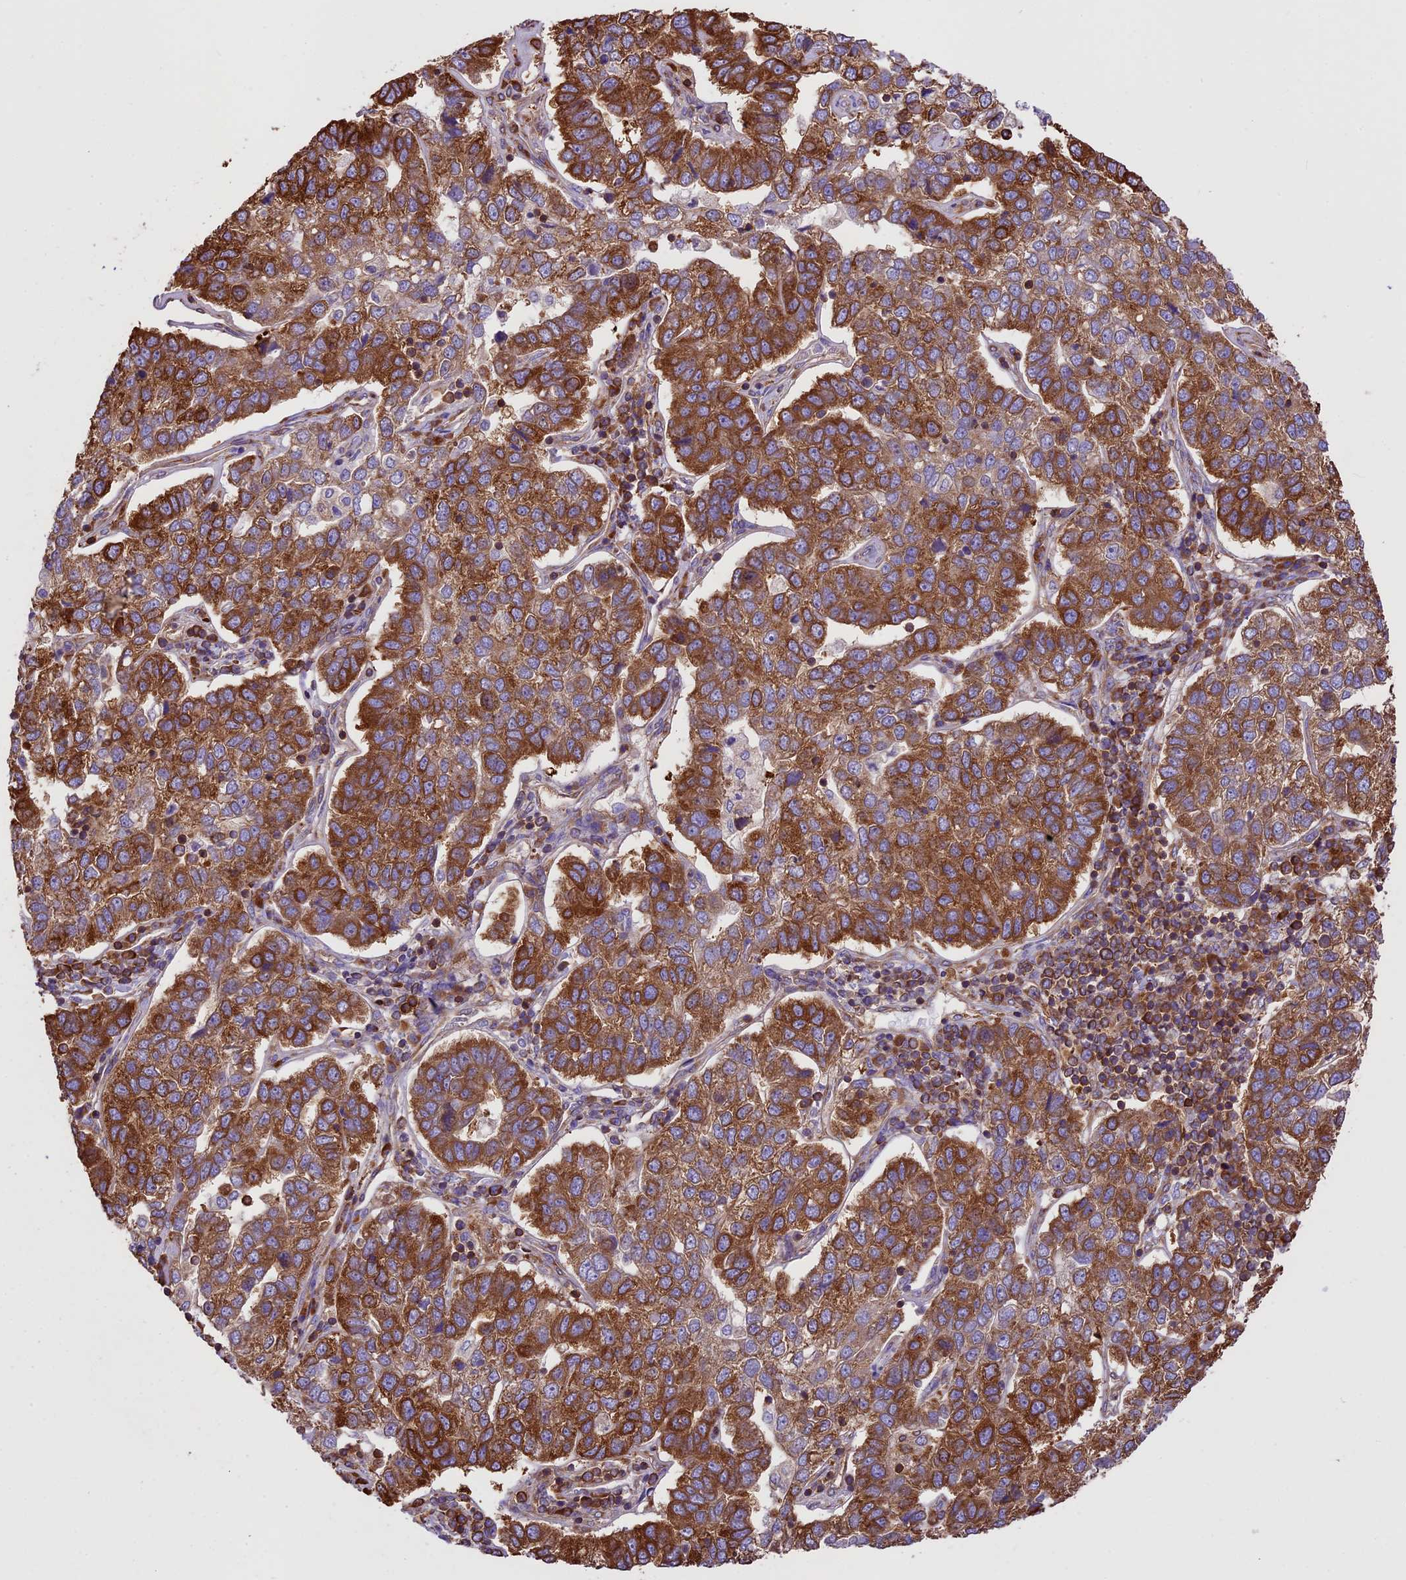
{"staining": {"intensity": "strong", "quantity": ">75%", "location": "cytoplasmic/membranous"}, "tissue": "pancreatic cancer", "cell_type": "Tumor cells", "image_type": "cancer", "snomed": [{"axis": "morphology", "description": "Adenocarcinoma, NOS"}, {"axis": "topography", "description": "Pancreas"}], "caption": "DAB (3,3'-diaminobenzidine) immunohistochemical staining of adenocarcinoma (pancreatic) shows strong cytoplasmic/membranous protein expression in about >75% of tumor cells.", "gene": "KARS1", "patient": {"sex": "female", "age": 61}}